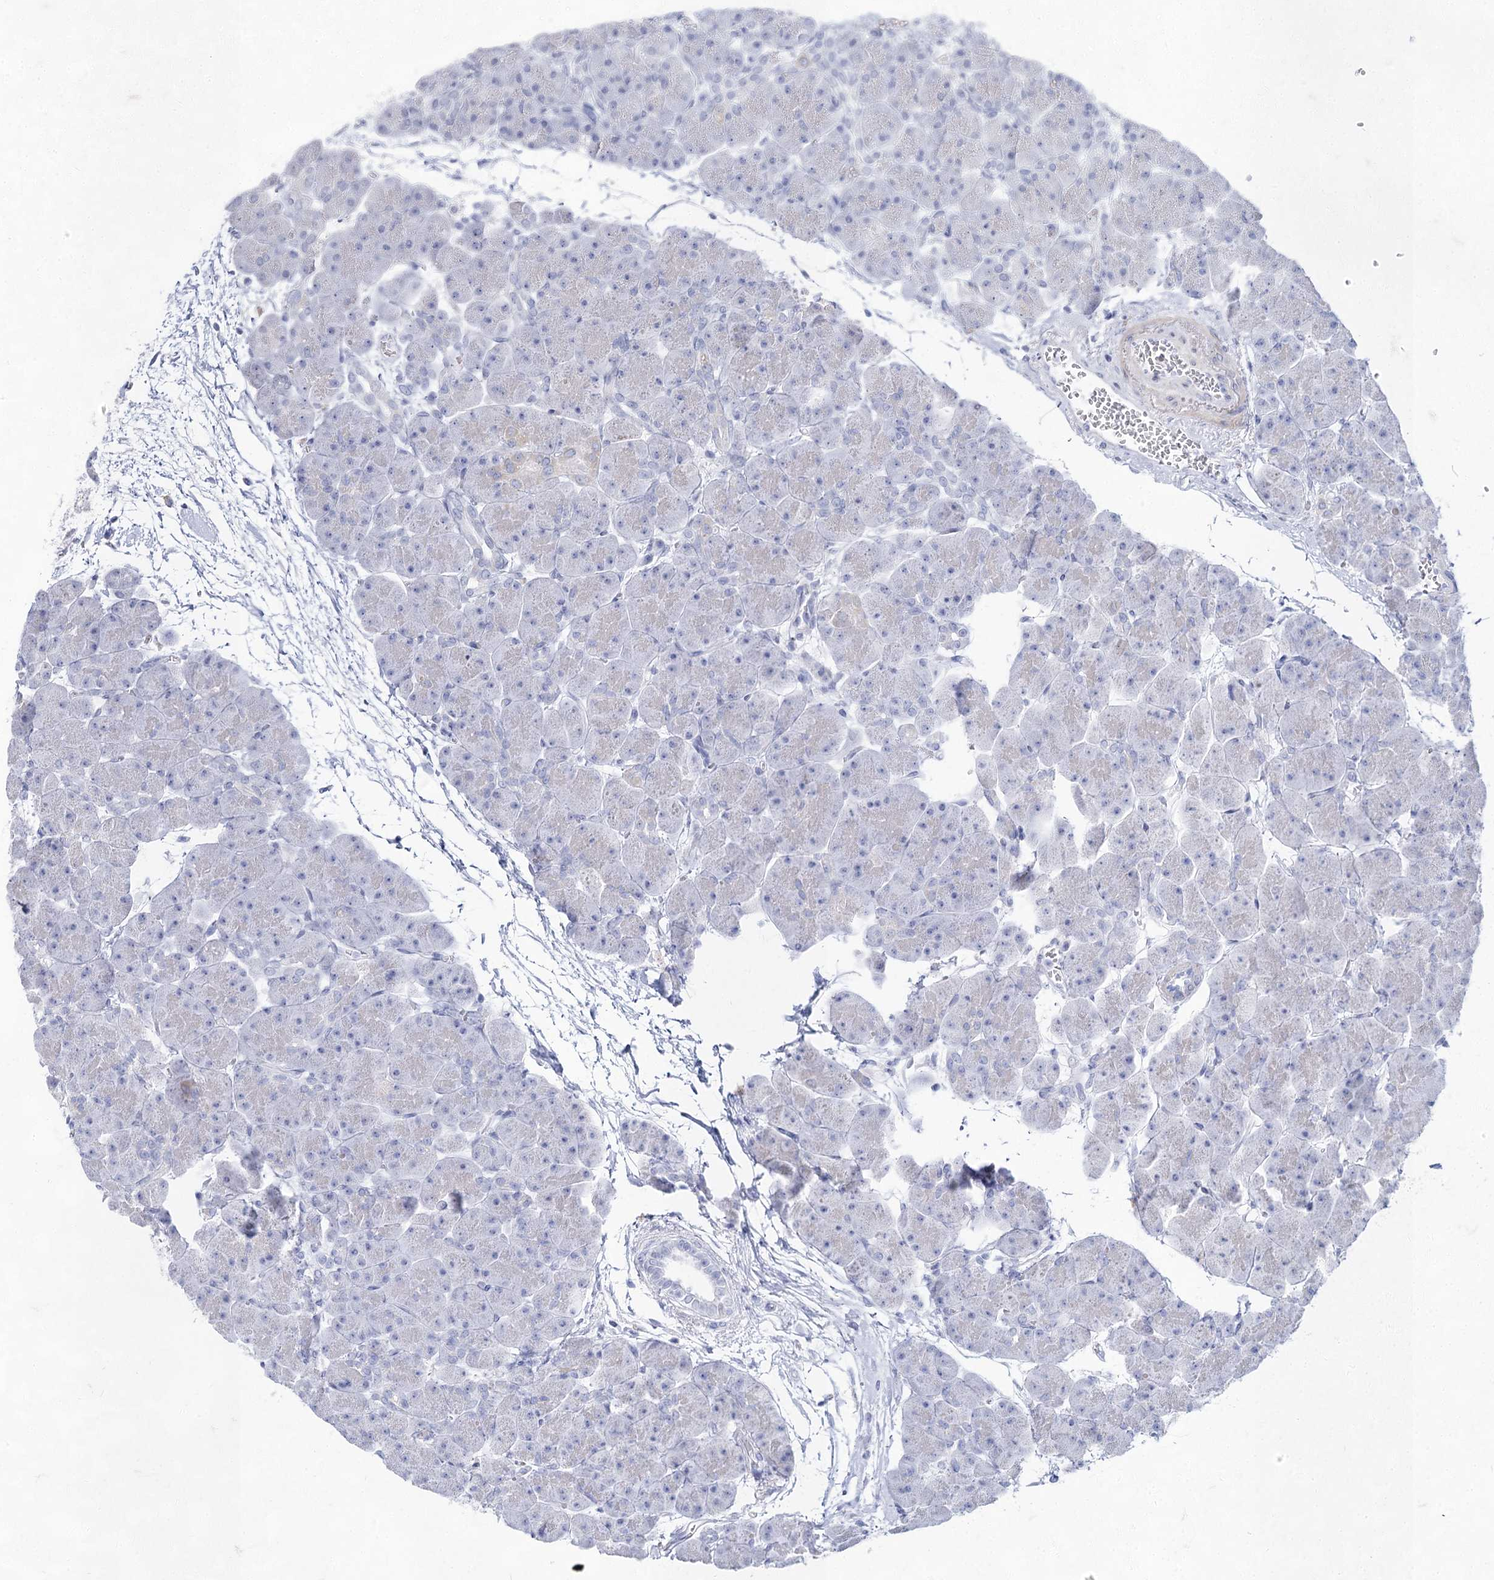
{"staining": {"intensity": "negative", "quantity": "none", "location": "none"}, "tissue": "pancreas", "cell_type": "Exocrine glandular cells", "image_type": "normal", "snomed": [{"axis": "morphology", "description": "Normal tissue, NOS"}, {"axis": "topography", "description": "Pancreas"}], "caption": "Immunohistochemistry (IHC) micrograph of unremarkable pancreas stained for a protein (brown), which shows no positivity in exocrine glandular cells.", "gene": "ACRV1", "patient": {"sex": "male", "age": 66}}